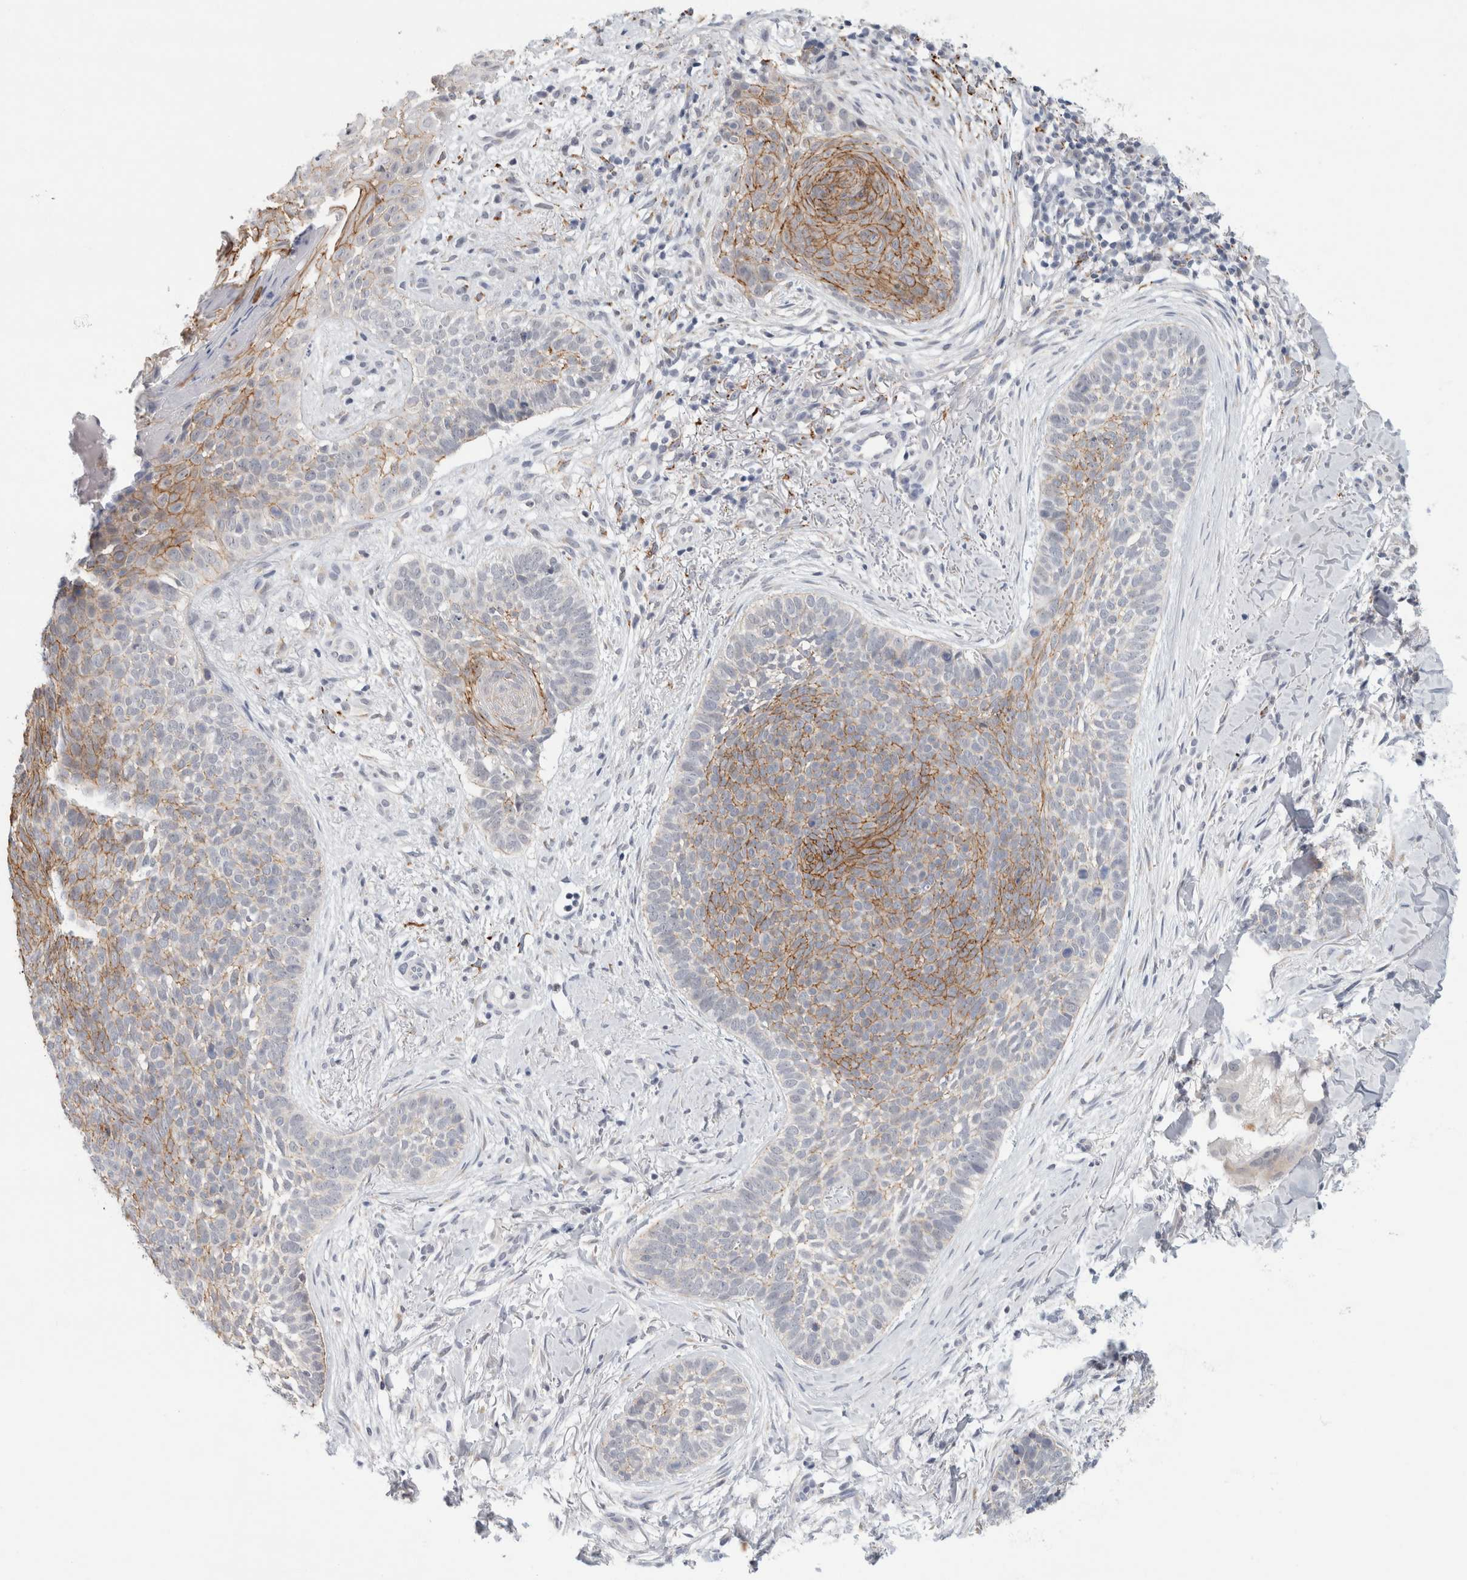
{"staining": {"intensity": "moderate", "quantity": "25%-75%", "location": "cytoplasmic/membranous"}, "tissue": "skin cancer", "cell_type": "Tumor cells", "image_type": "cancer", "snomed": [{"axis": "morphology", "description": "Normal tissue, NOS"}, {"axis": "morphology", "description": "Basal cell carcinoma"}, {"axis": "topography", "description": "Skin"}], "caption": "Moderate cytoplasmic/membranous positivity is seen in about 25%-75% of tumor cells in skin cancer (basal cell carcinoma). (Brightfield microscopy of DAB IHC at high magnification).", "gene": "NIPA1", "patient": {"sex": "male", "age": 67}}